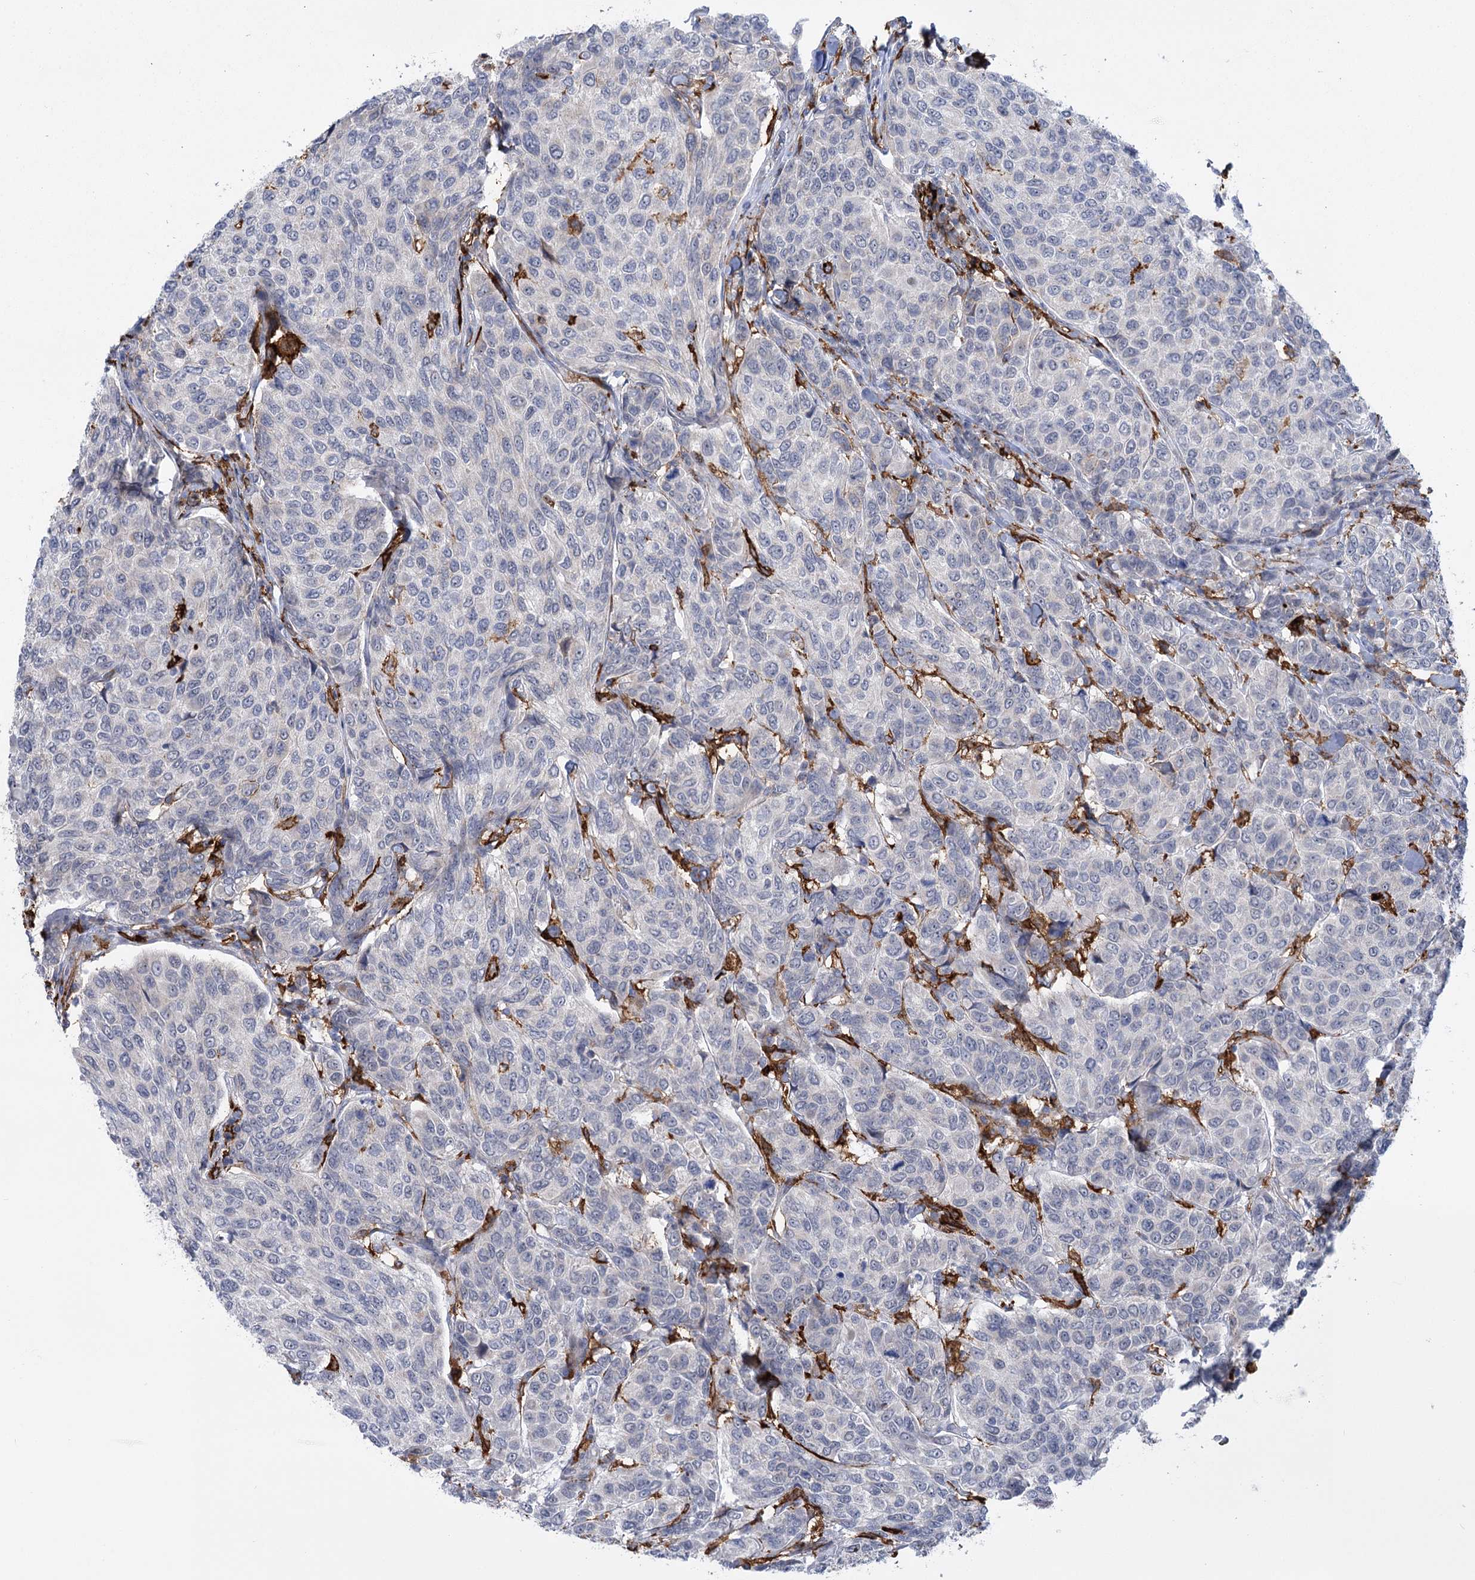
{"staining": {"intensity": "negative", "quantity": "none", "location": "none"}, "tissue": "breast cancer", "cell_type": "Tumor cells", "image_type": "cancer", "snomed": [{"axis": "morphology", "description": "Duct carcinoma"}, {"axis": "topography", "description": "Breast"}], "caption": "Tumor cells are negative for brown protein staining in breast cancer.", "gene": "PIWIL4", "patient": {"sex": "female", "age": 55}}